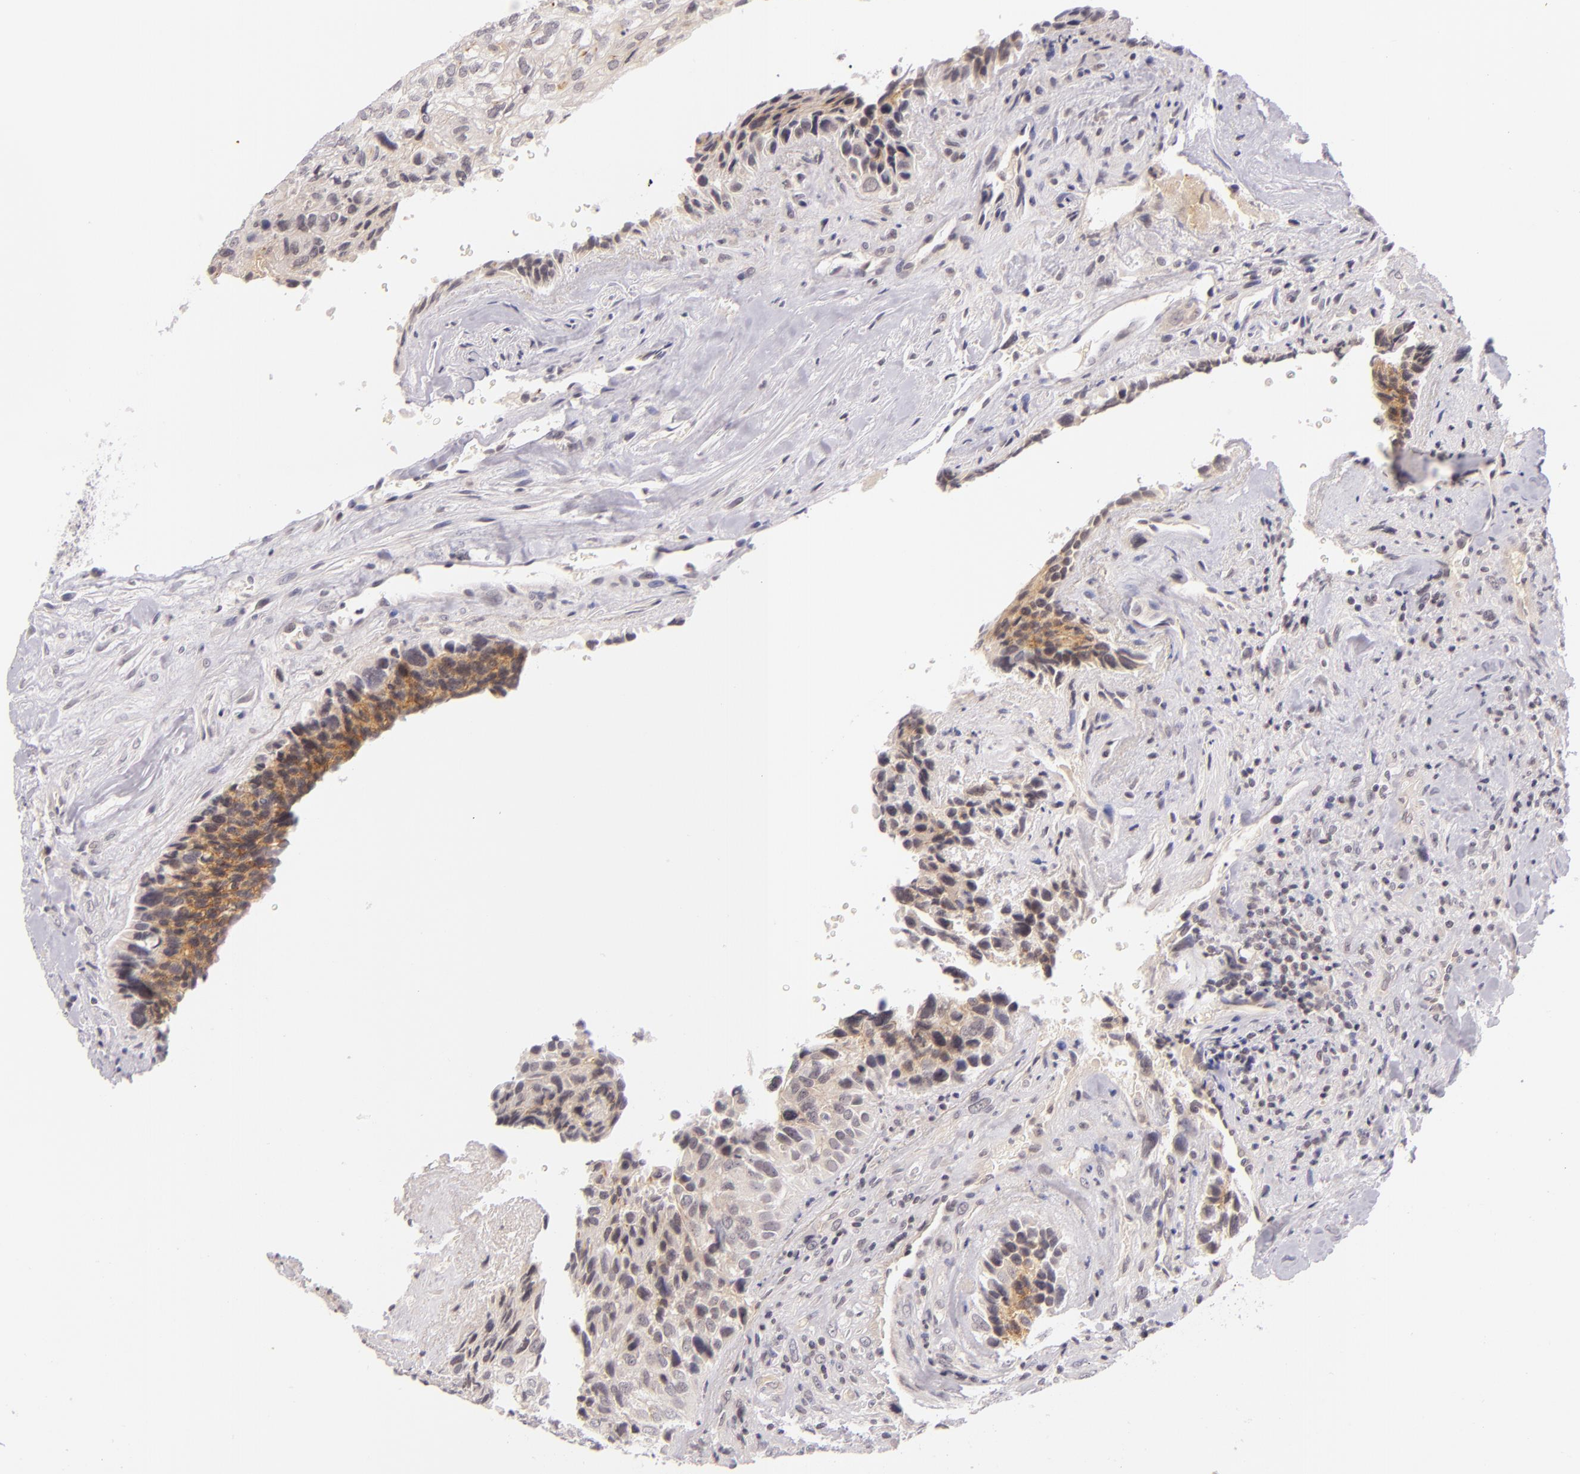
{"staining": {"intensity": "moderate", "quantity": ">75%", "location": "cytoplasmic/membranous"}, "tissue": "breast cancer", "cell_type": "Tumor cells", "image_type": "cancer", "snomed": [{"axis": "morphology", "description": "Neoplasm, malignant, NOS"}, {"axis": "topography", "description": "Breast"}], "caption": "Breast cancer stained with immunohistochemistry (IHC) displays moderate cytoplasmic/membranous positivity in about >75% of tumor cells.", "gene": "CASP8", "patient": {"sex": "female", "age": 50}}